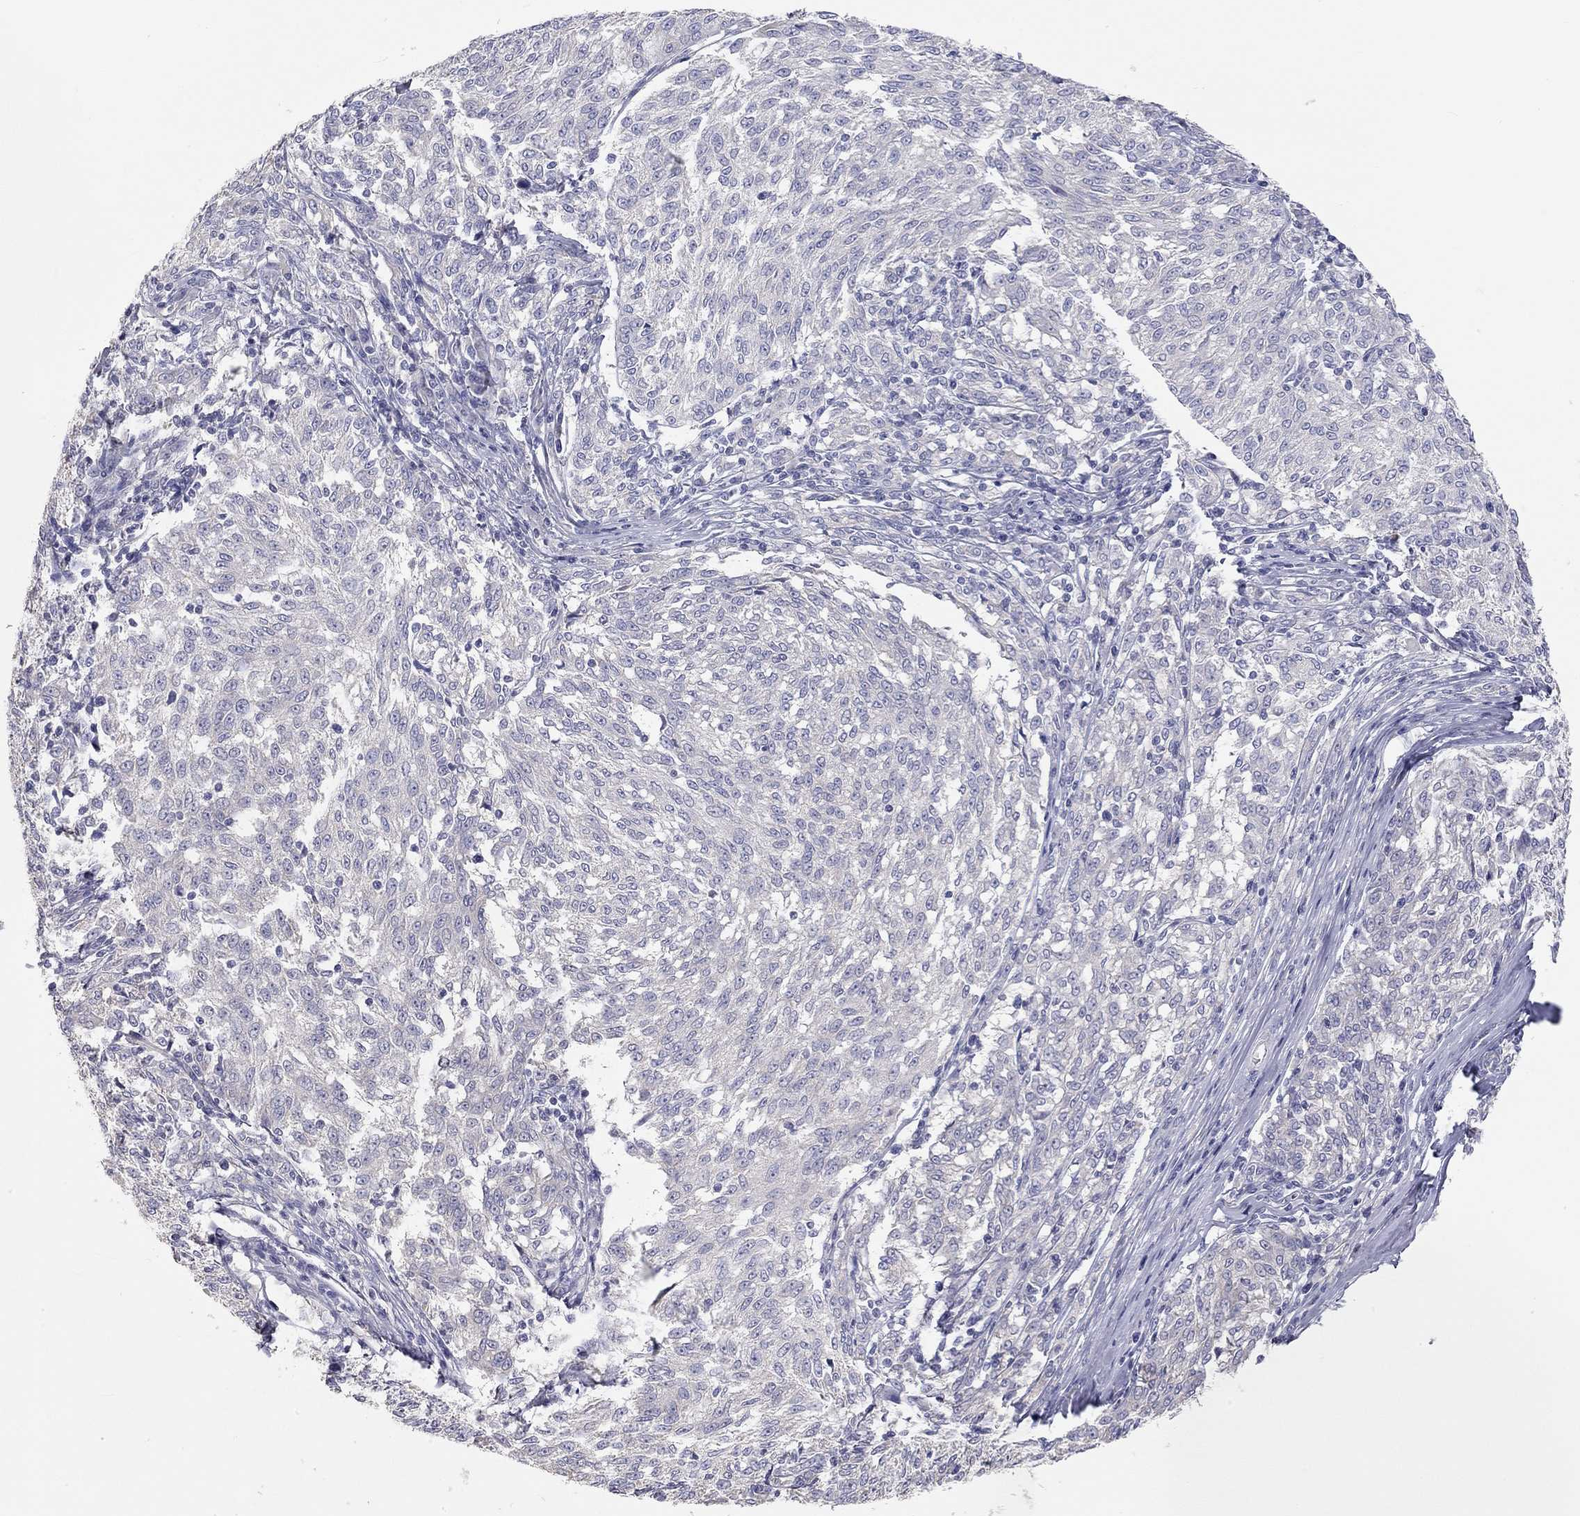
{"staining": {"intensity": "negative", "quantity": "none", "location": "none"}, "tissue": "melanoma", "cell_type": "Tumor cells", "image_type": "cancer", "snomed": [{"axis": "morphology", "description": "Malignant melanoma, NOS"}, {"axis": "topography", "description": "Skin"}], "caption": "Protein analysis of melanoma displays no significant expression in tumor cells. The staining was performed using DAB (3,3'-diaminobenzidine) to visualize the protein expression in brown, while the nuclei were stained in blue with hematoxylin (Magnification: 20x).", "gene": "PAPSS2", "patient": {"sex": "female", "age": 72}}